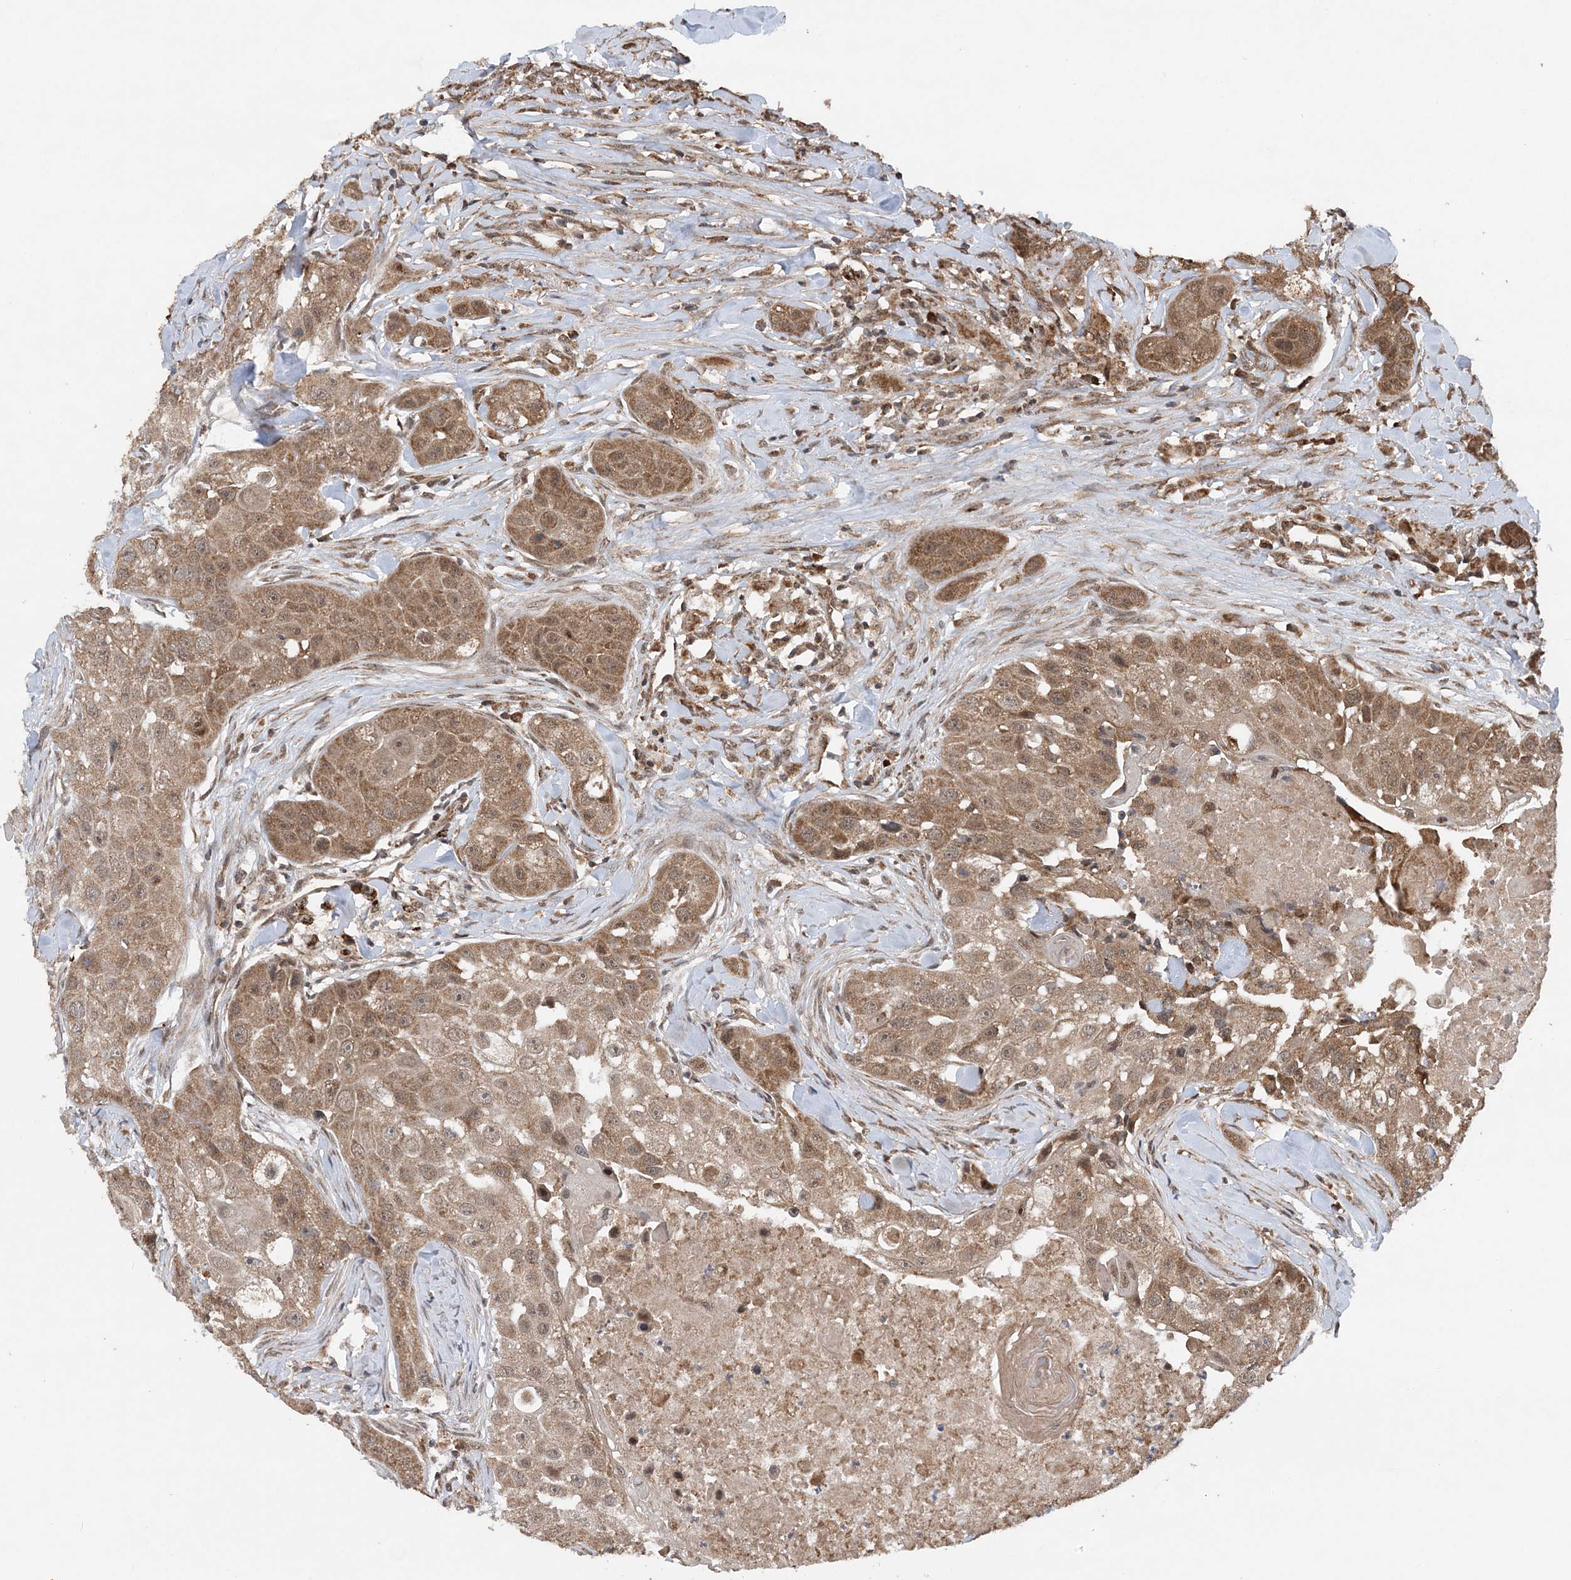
{"staining": {"intensity": "moderate", "quantity": ">75%", "location": "cytoplasmic/membranous"}, "tissue": "head and neck cancer", "cell_type": "Tumor cells", "image_type": "cancer", "snomed": [{"axis": "morphology", "description": "Normal tissue, NOS"}, {"axis": "morphology", "description": "Squamous cell carcinoma, NOS"}, {"axis": "topography", "description": "Skeletal muscle"}, {"axis": "topography", "description": "Head-Neck"}], "caption": "There is medium levels of moderate cytoplasmic/membranous positivity in tumor cells of head and neck cancer (squamous cell carcinoma), as demonstrated by immunohistochemical staining (brown color).", "gene": "PCBP1", "patient": {"sex": "male", "age": 51}}